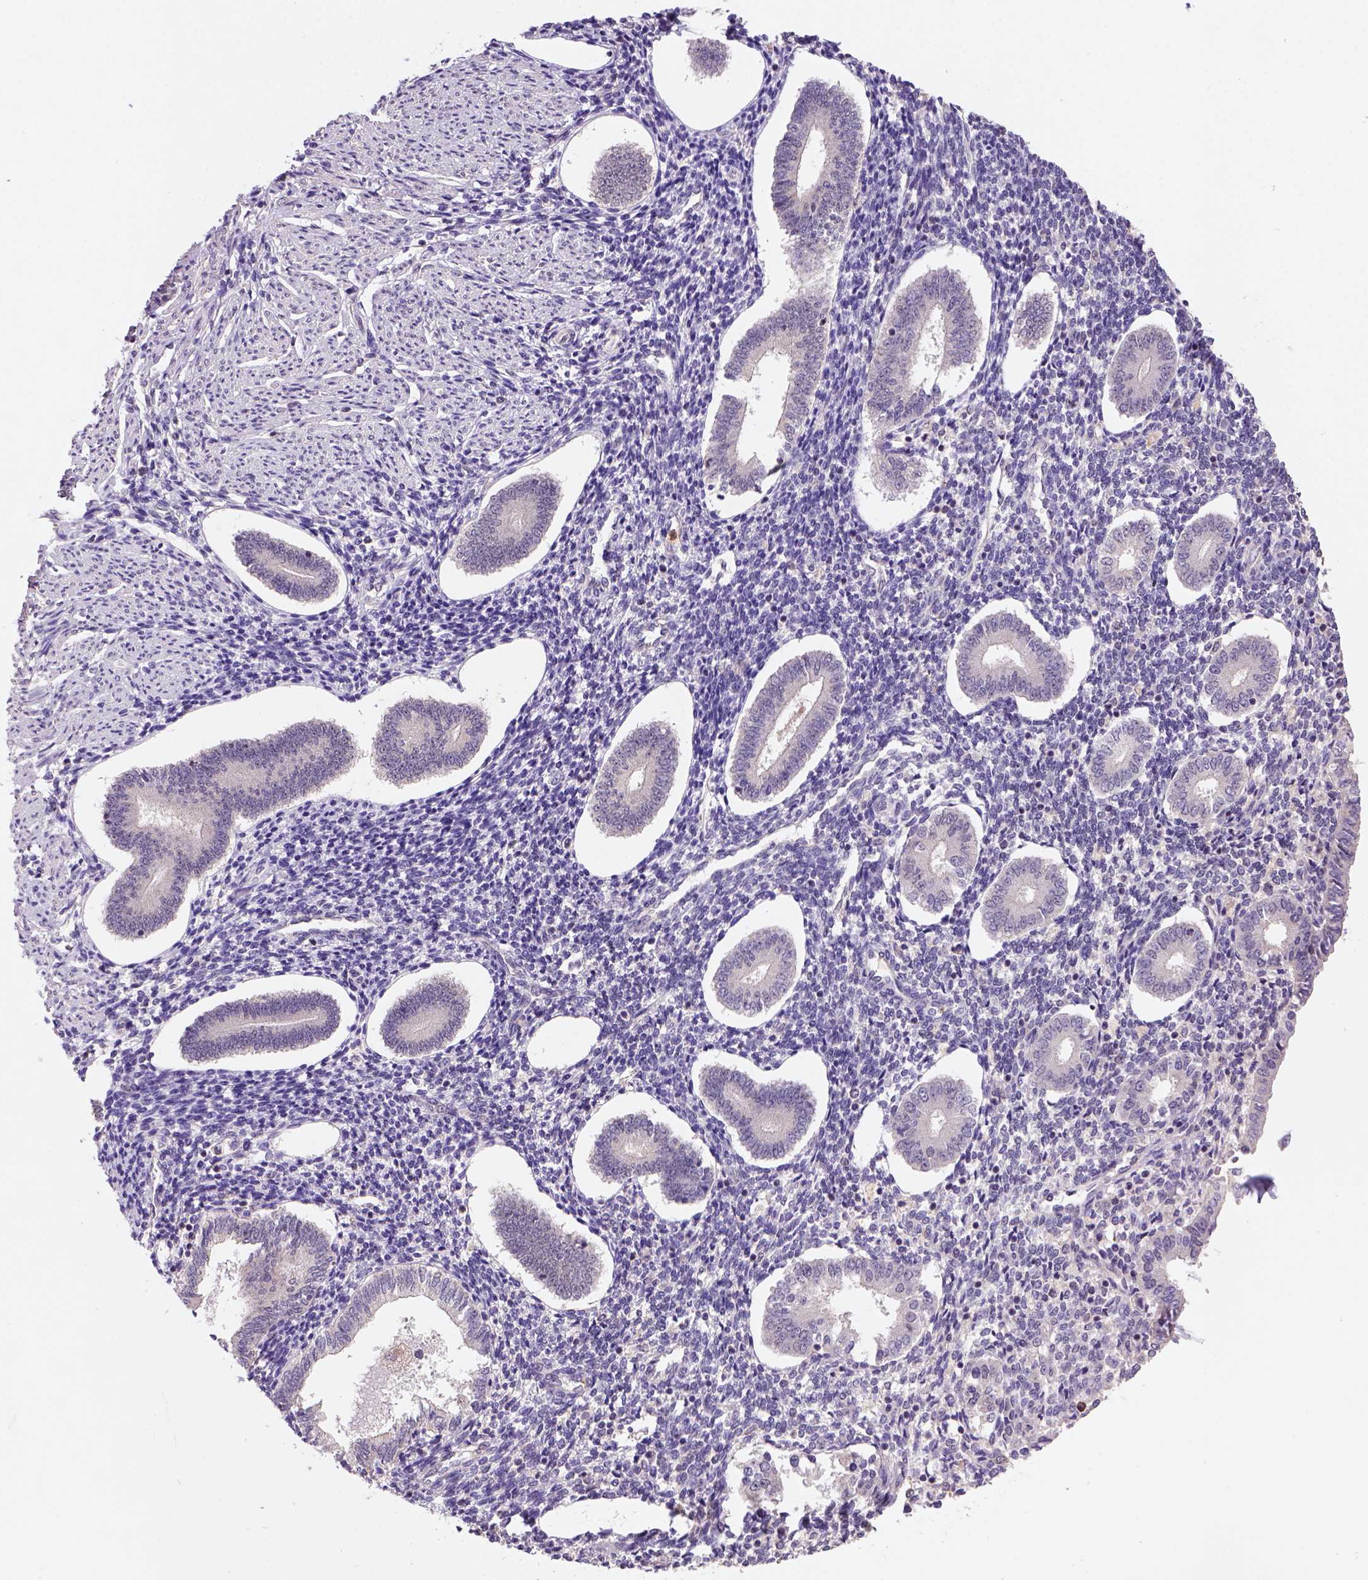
{"staining": {"intensity": "negative", "quantity": "none", "location": "none"}, "tissue": "endometrium", "cell_type": "Cells in endometrial stroma", "image_type": "normal", "snomed": [{"axis": "morphology", "description": "Normal tissue, NOS"}, {"axis": "topography", "description": "Endometrium"}], "caption": "Protein analysis of normal endometrium demonstrates no significant positivity in cells in endometrial stroma.", "gene": "SCML4", "patient": {"sex": "female", "age": 40}}